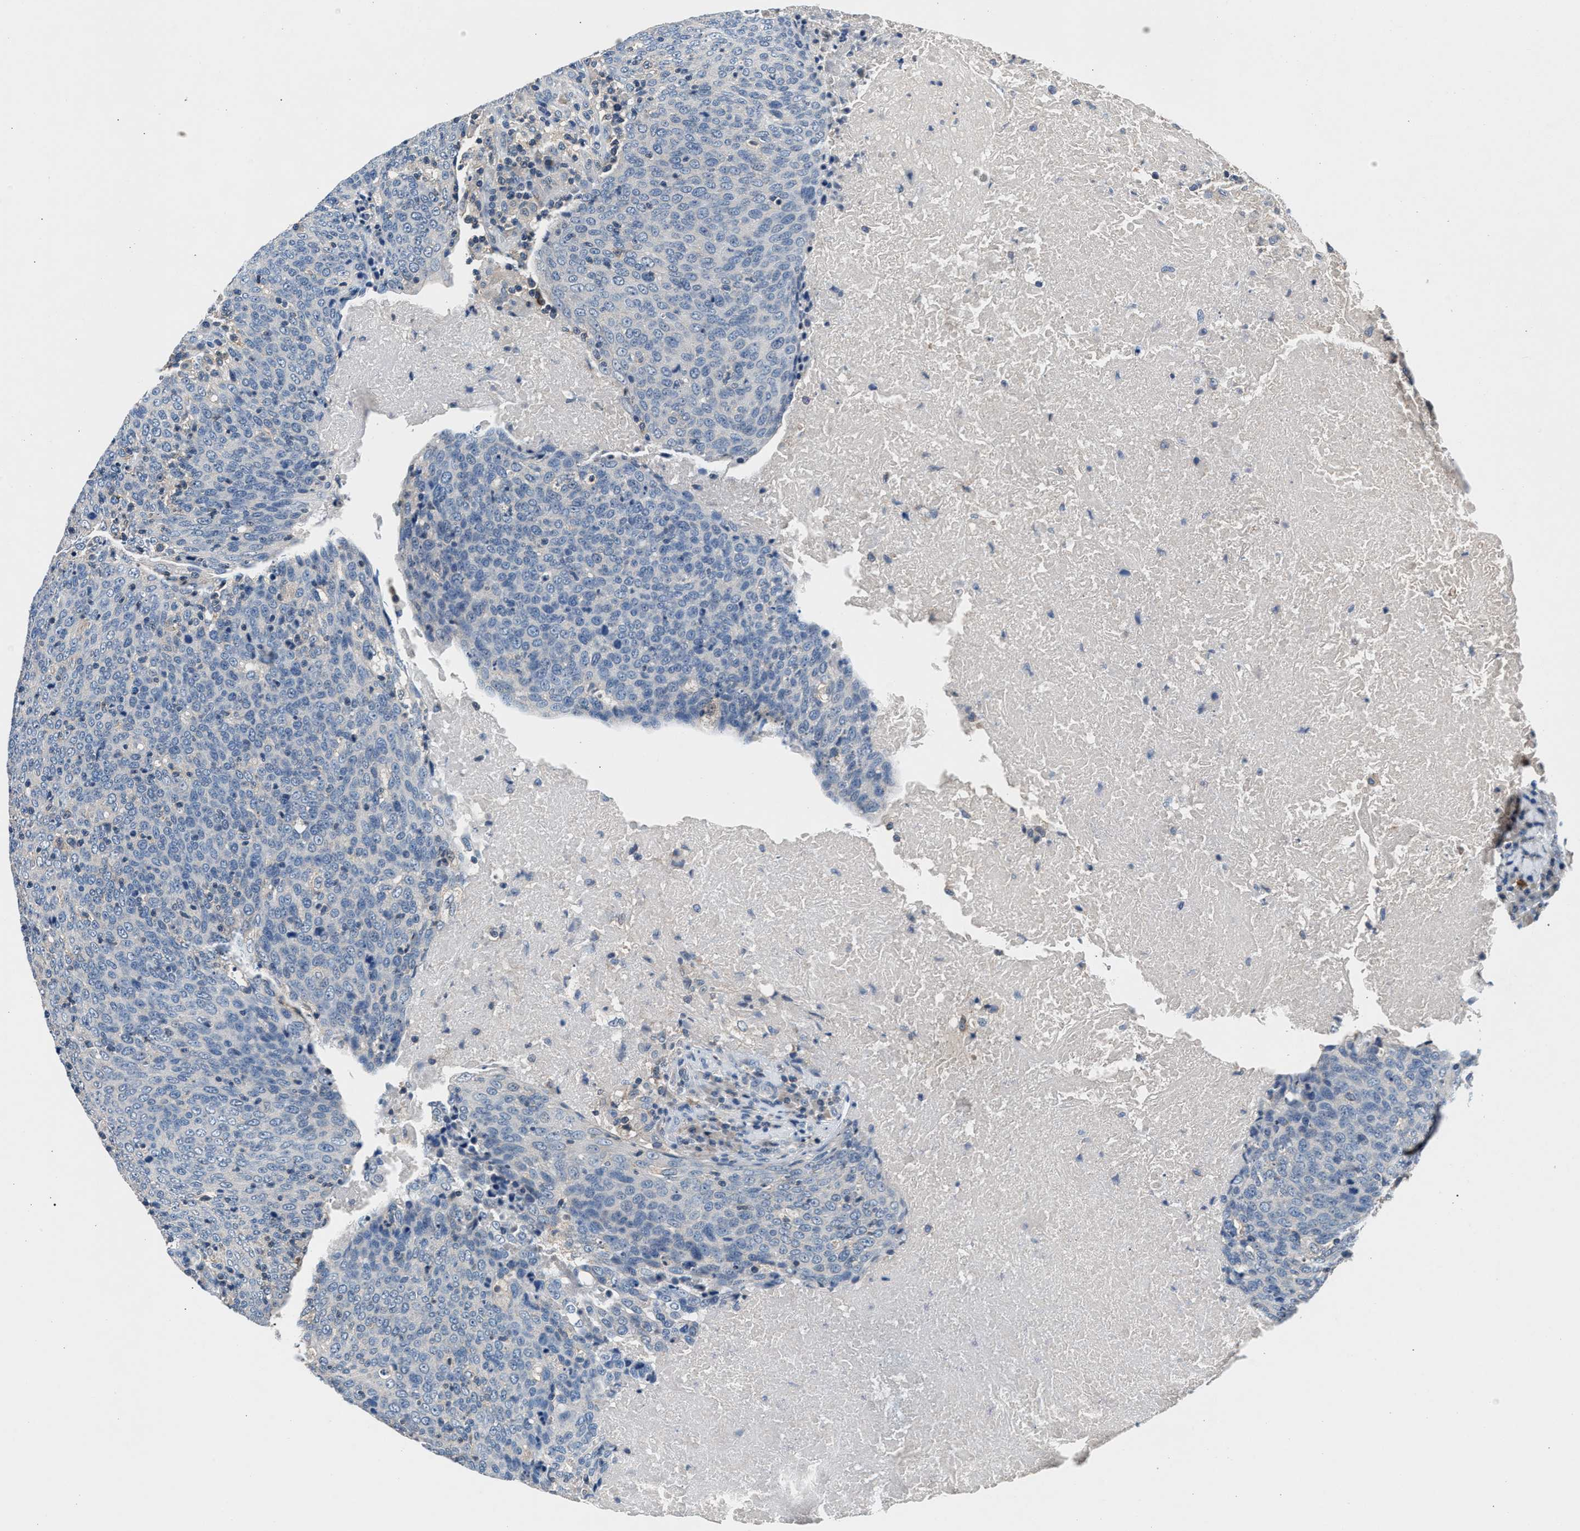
{"staining": {"intensity": "negative", "quantity": "none", "location": "none"}, "tissue": "head and neck cancer", "cell_type": "Tumor cells", "image_type": "cancer", "snomed": [{"axis": "morphology", "description": "Squamous cell carcinoma, NOS"}, {"axis": "morphology", "description": "Squamous cell carcinoma, metastatic, NOS"}, {"axis": "topography", "description": "Lymph node"}, {"axis": "topography", "description": "Head-Neck"}], "caption": "The immunohistochemistry image has no significant staining in tumor cells of head and neck cancer (metastatic squamous cell carcinoma) tissue. (DAB immunohistochemistry visualized using brightfield microscopy, high magnification).", "gene": "DENND6B", "patient": {"sex": "male", "age": 62}}